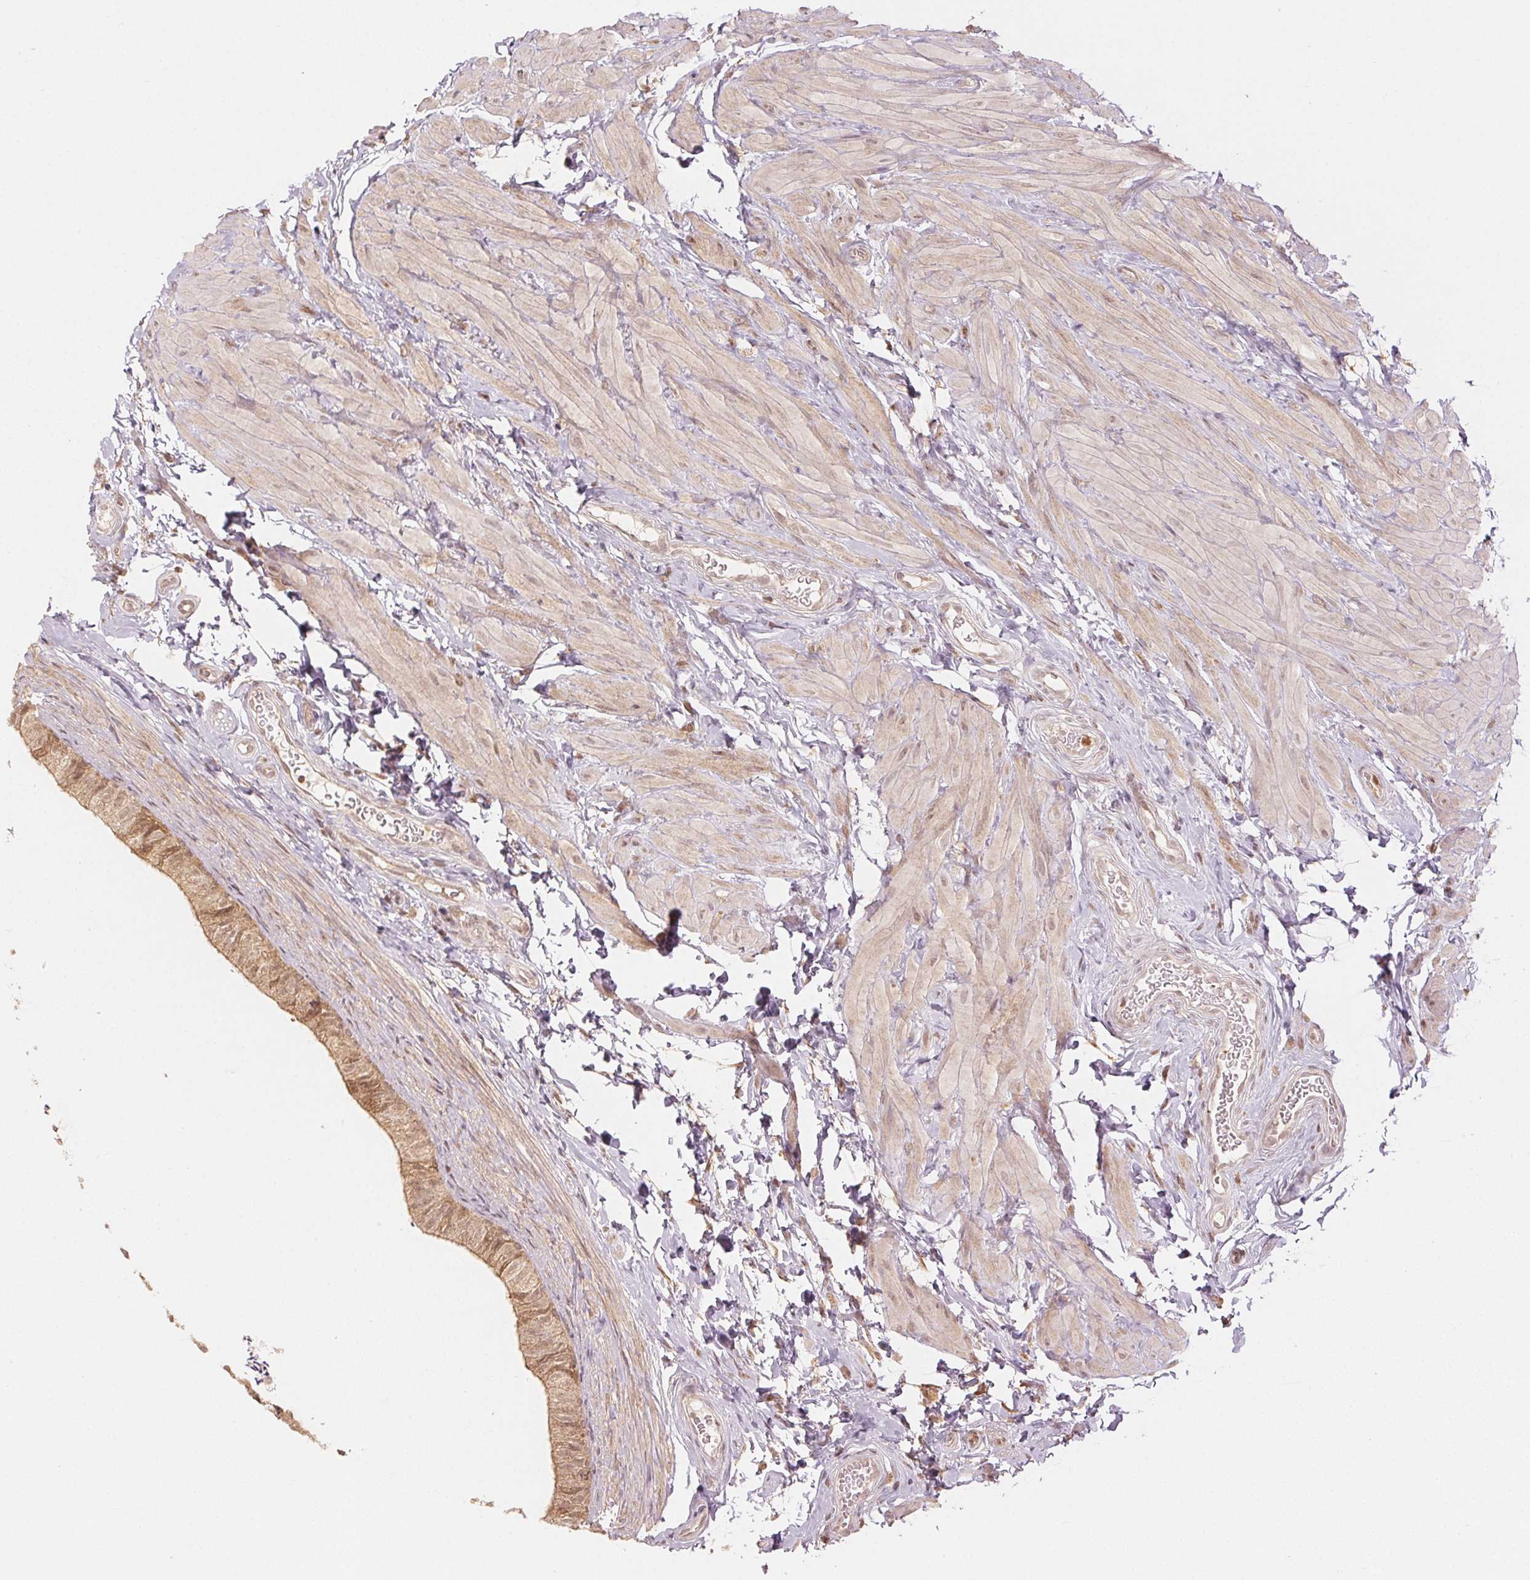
{"staining": {"intensity": "moderate", "quantity": ">75%", "location": "cytoplasmic/membranous,nuclear"}, "tissue": "epididymis", "cell_type": "Glandular cells", "image_type": "normal", "snomed": [{"axis": "morphology", "description": "Normal tissue, NOS"}, {"axis": "topography", "description": "Epididymis, spermatic cord, NOS"}, {"axis": "topography", "description": "Epididymis"}, {"axis": "topography", "description": "Peripheral nerve tissue"}], "caption": "Immunohistochemical staining of unremarkable epididymis demonstrates >75% levels of moderate cytoplasmic/membranous,nuclear protein expression in approximately >75% of glandular cells. The staining was performed using DAB, with brown indicating positive protein expression. Nuclei are stained blue with hematoxylin.", "gene": "MAPK14", "patient": {"sex": "male", "age": 29}}